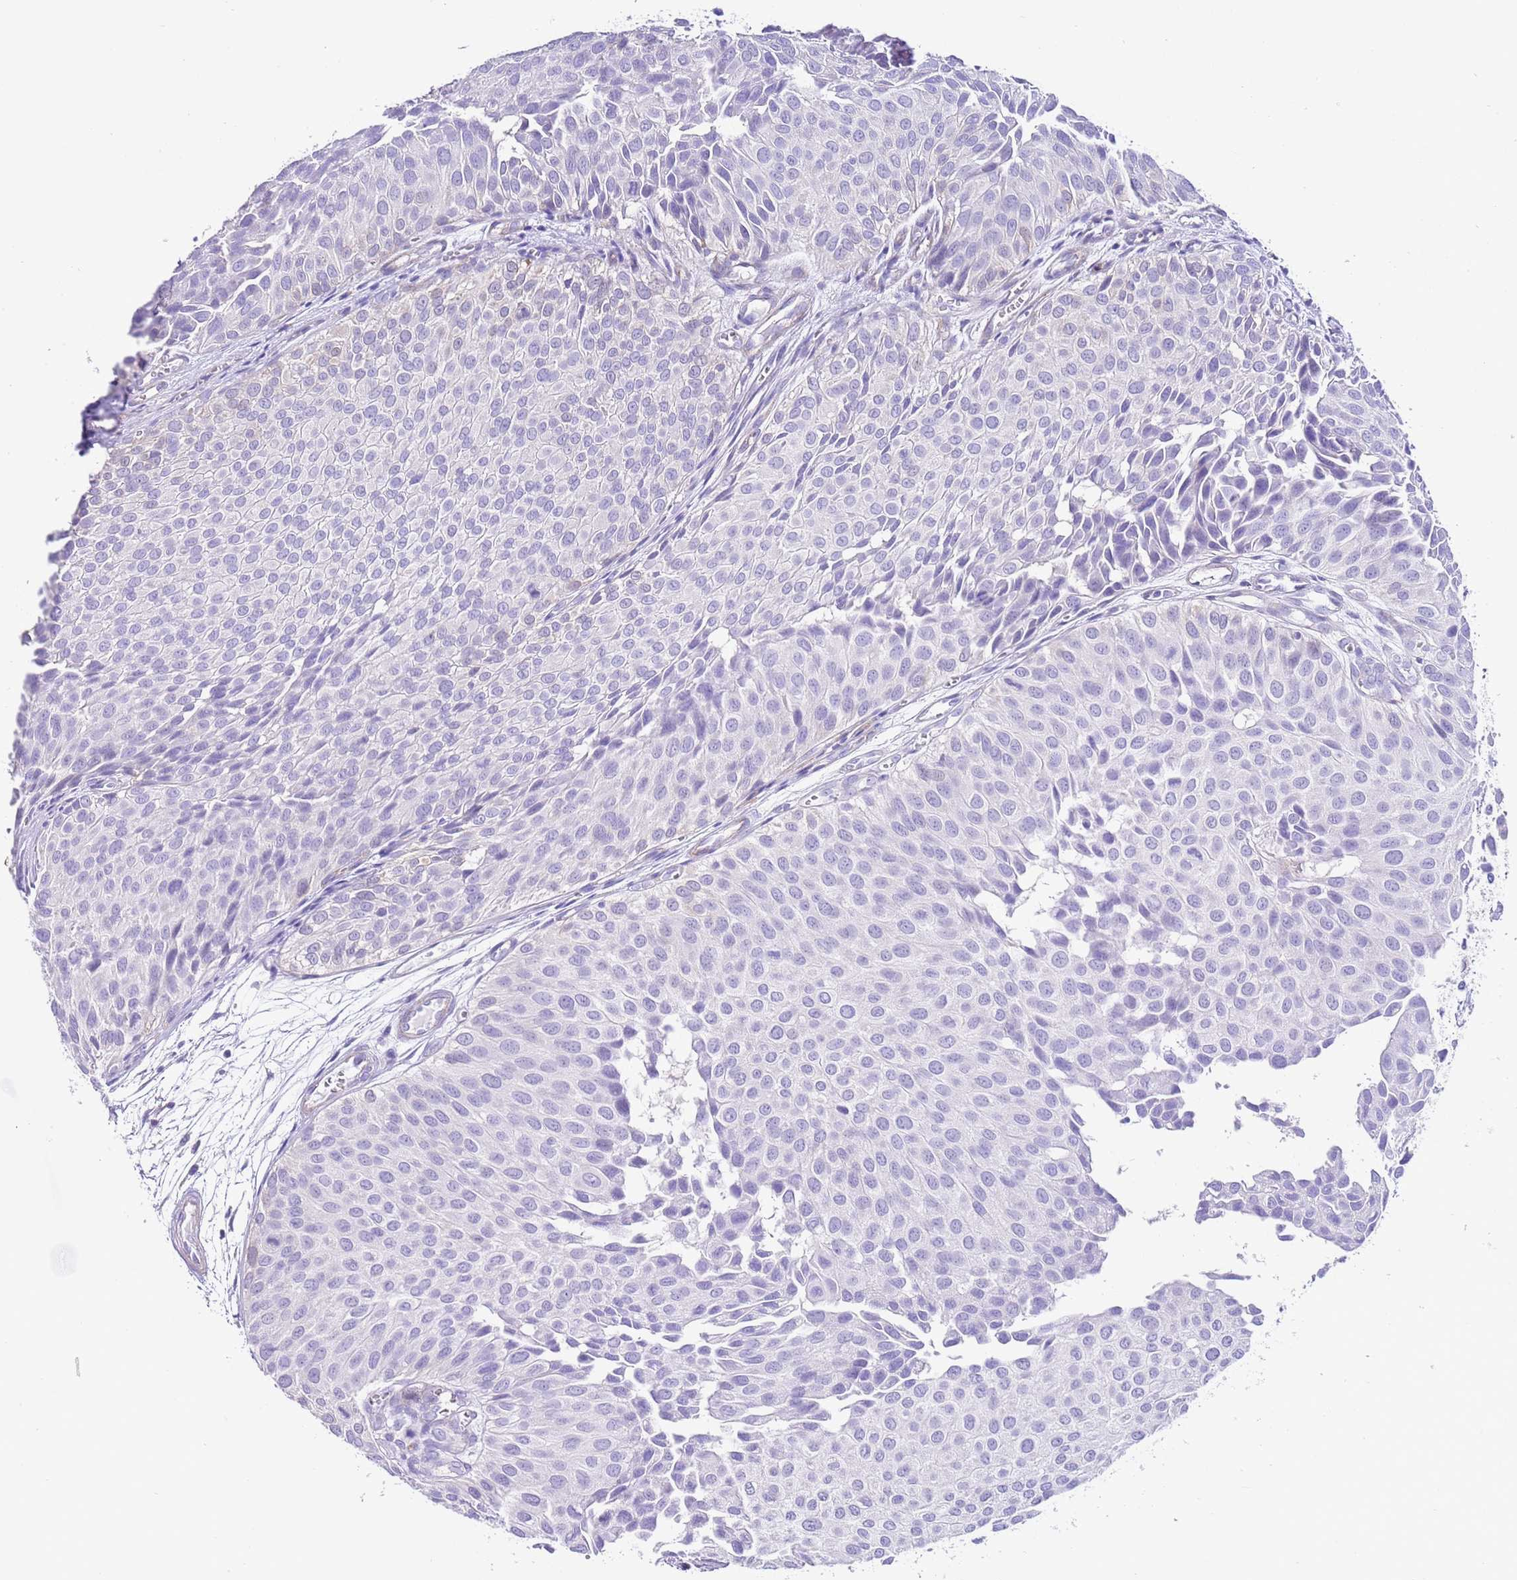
{"staining": {"intensity": "negative", "quantity": "none", "location": "none"}, "tissue": "urothelial cancer", "cell_type": "Tumor cells", "image_type": "cancer", "snomed": [{"axis": "morphology", "description": "Urothelial carcinoma, Low grade"}, {"axis": "topography", "description": "Urinary bladder"}], "caption": "Micrograph shows no significant protein staining in tumor cells of urothelial cancer. (DAB (3,3'-diaminobenzidine) immunohistochemistry, high magnification).", "gene": "ALDH3A1", "patient": {"sex": "male", "age": 88}}